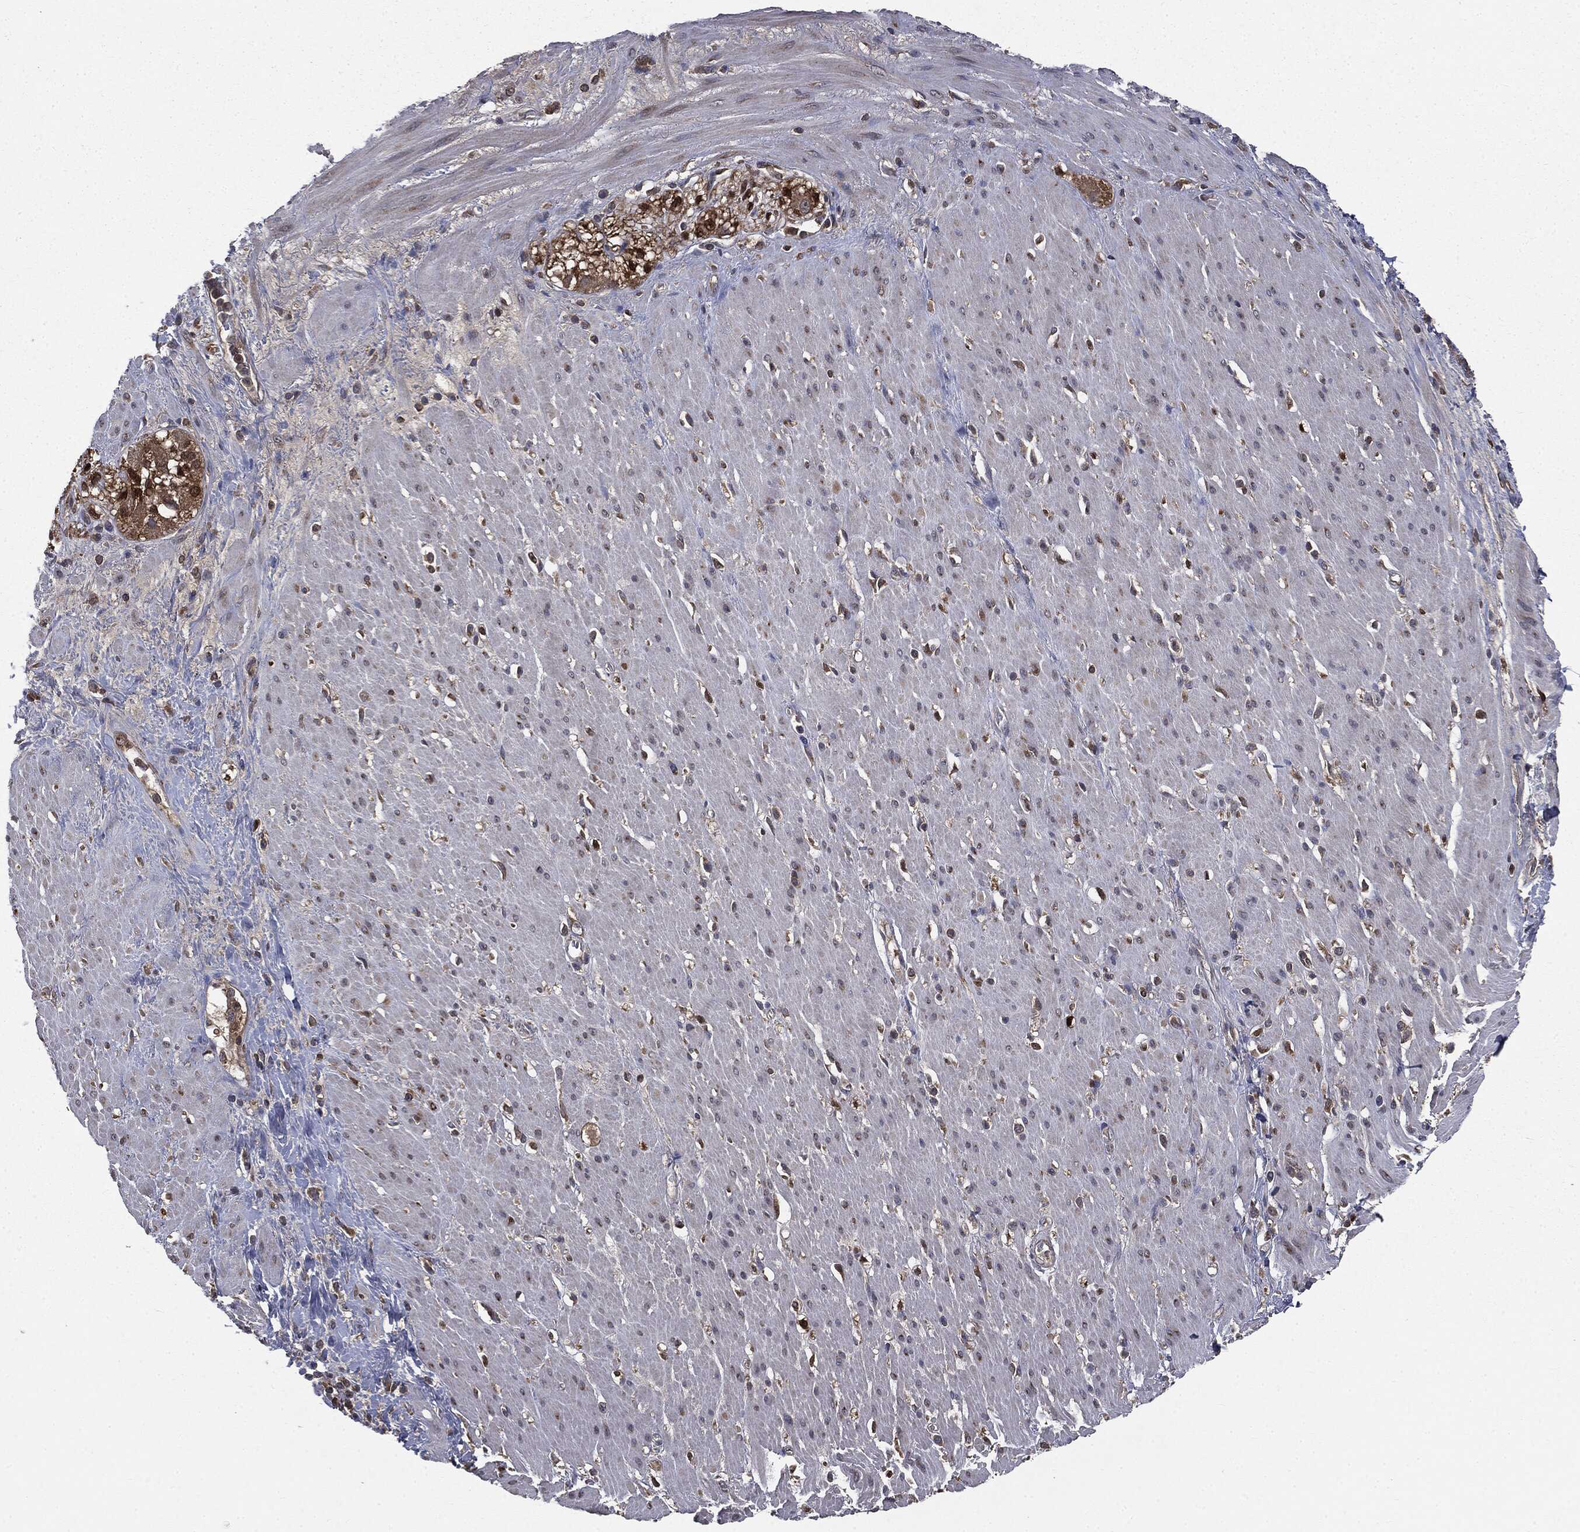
{"staining": {"intensity": "negative", "quantity": "none", "location": "none"}, "tissue": "smooth muscle", "cell_type": "Smooth muscle cells", "image_type": "normal", "snomed": [{"axis": "morphology", "description": "Normal tissue, NOS"}, {"axis": "topography", "description": "Soft tissue"}, {"axis": "topography", "description": "Smooth muscle"}], "caption": "Immunohistochemistry of unremarkable smooth muscle displays no expression in smooth muscle cells. (DAB (3,3'-diaminobenzidine) immunohistochemistry, high magnification).", "gene": "PLOD3", "patient": {"sex": "male", "age": 72}}